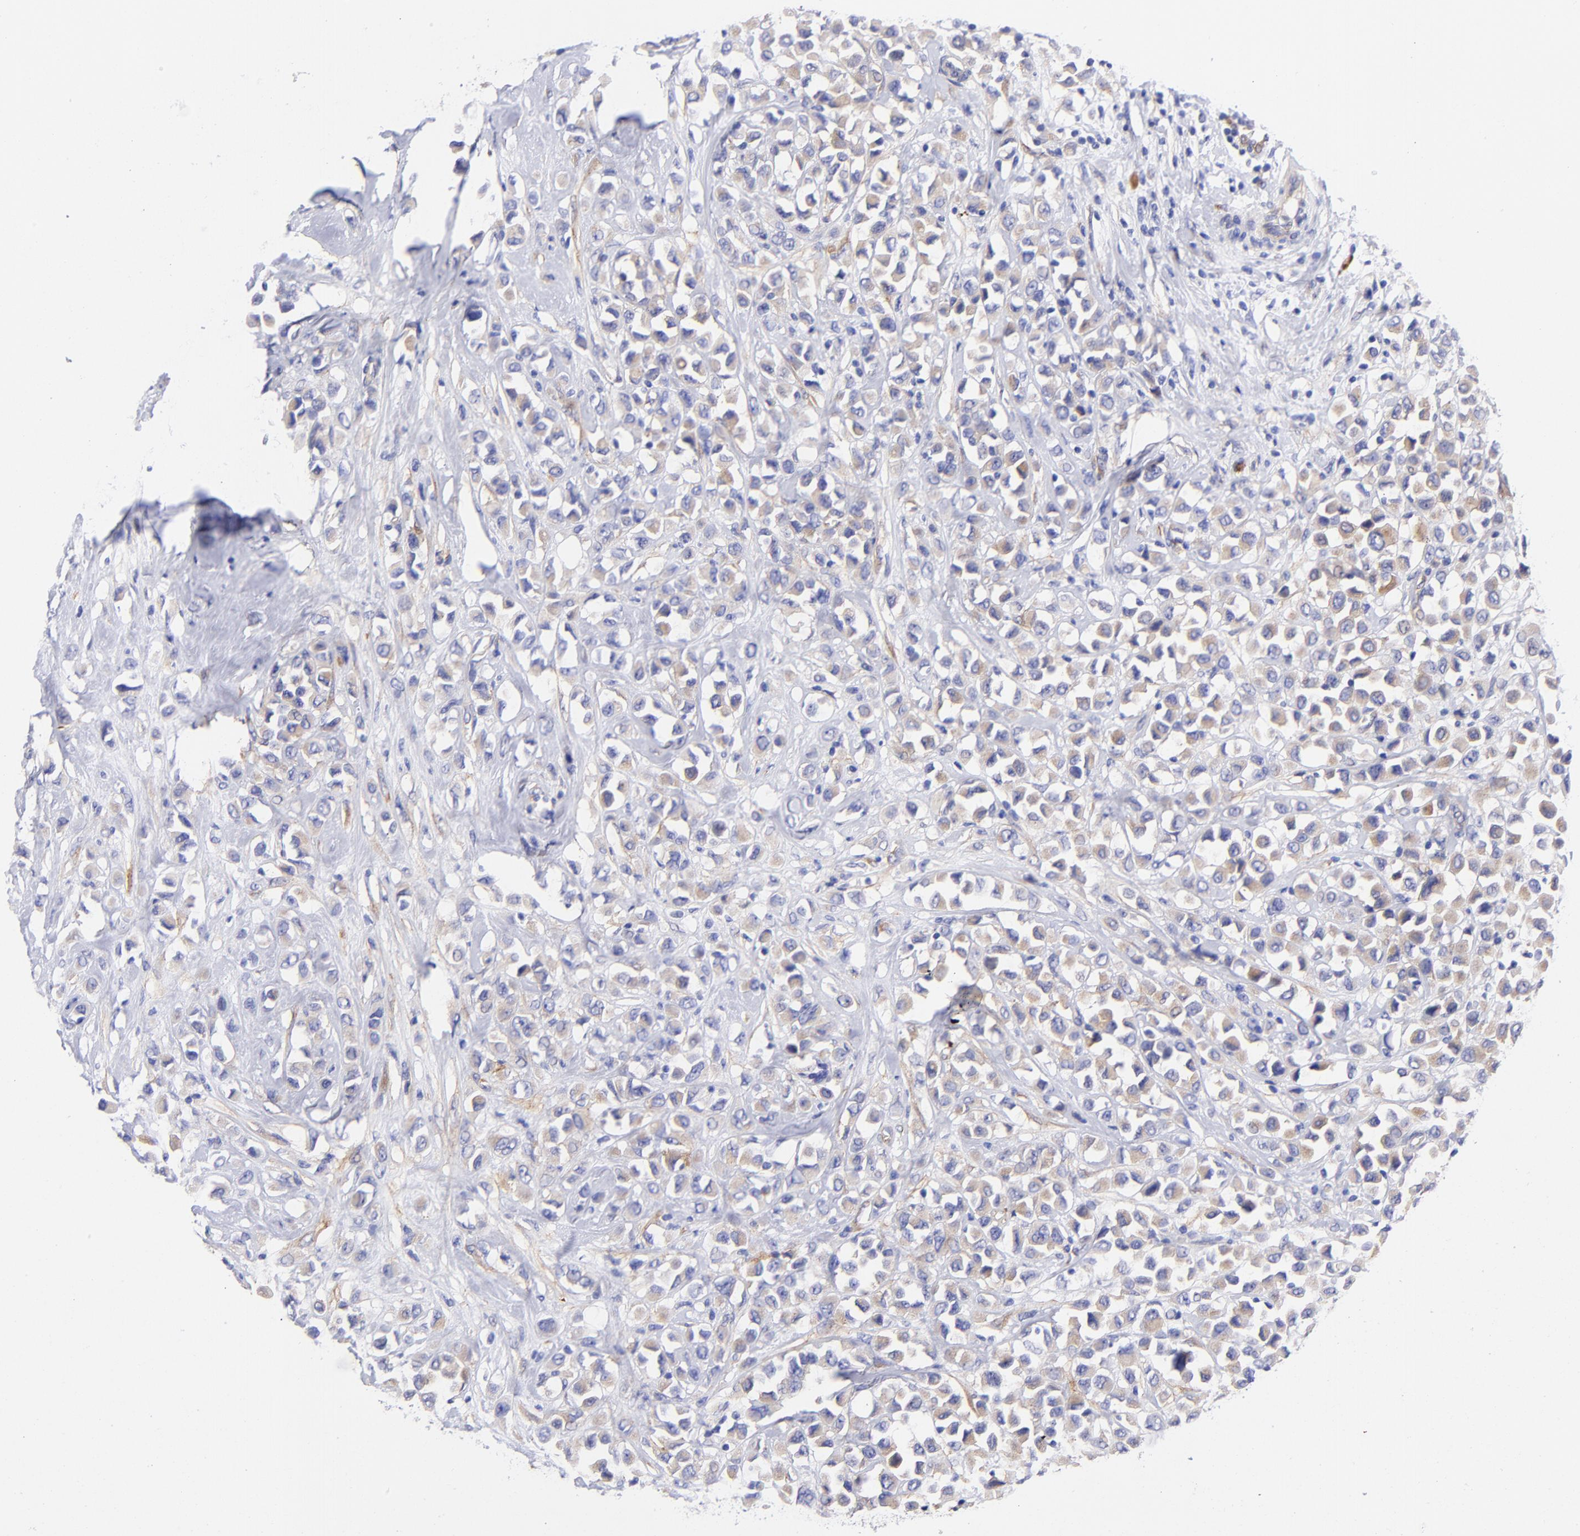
{"staining": {"intensity": "moderate", "quantity": "25%-75%", "location": "cytoplasmic/membranous"}, "tissue": "breast cancer", "cell_type": "Tumor cells", "image_type": "cancer", "snomed": [{"axis": "morphology", "description": "Duct carcinoma"}, {"axis": "topography", "description": "Breast"}], "caption": "A medium amount of moderate cytoplasmic/membranous expression is appreciated in about 25%-75% of tumor cells in breast cancer tissue.", "gene": "PPFIBP1", "patient": {"sex": "female", "age": 61}}